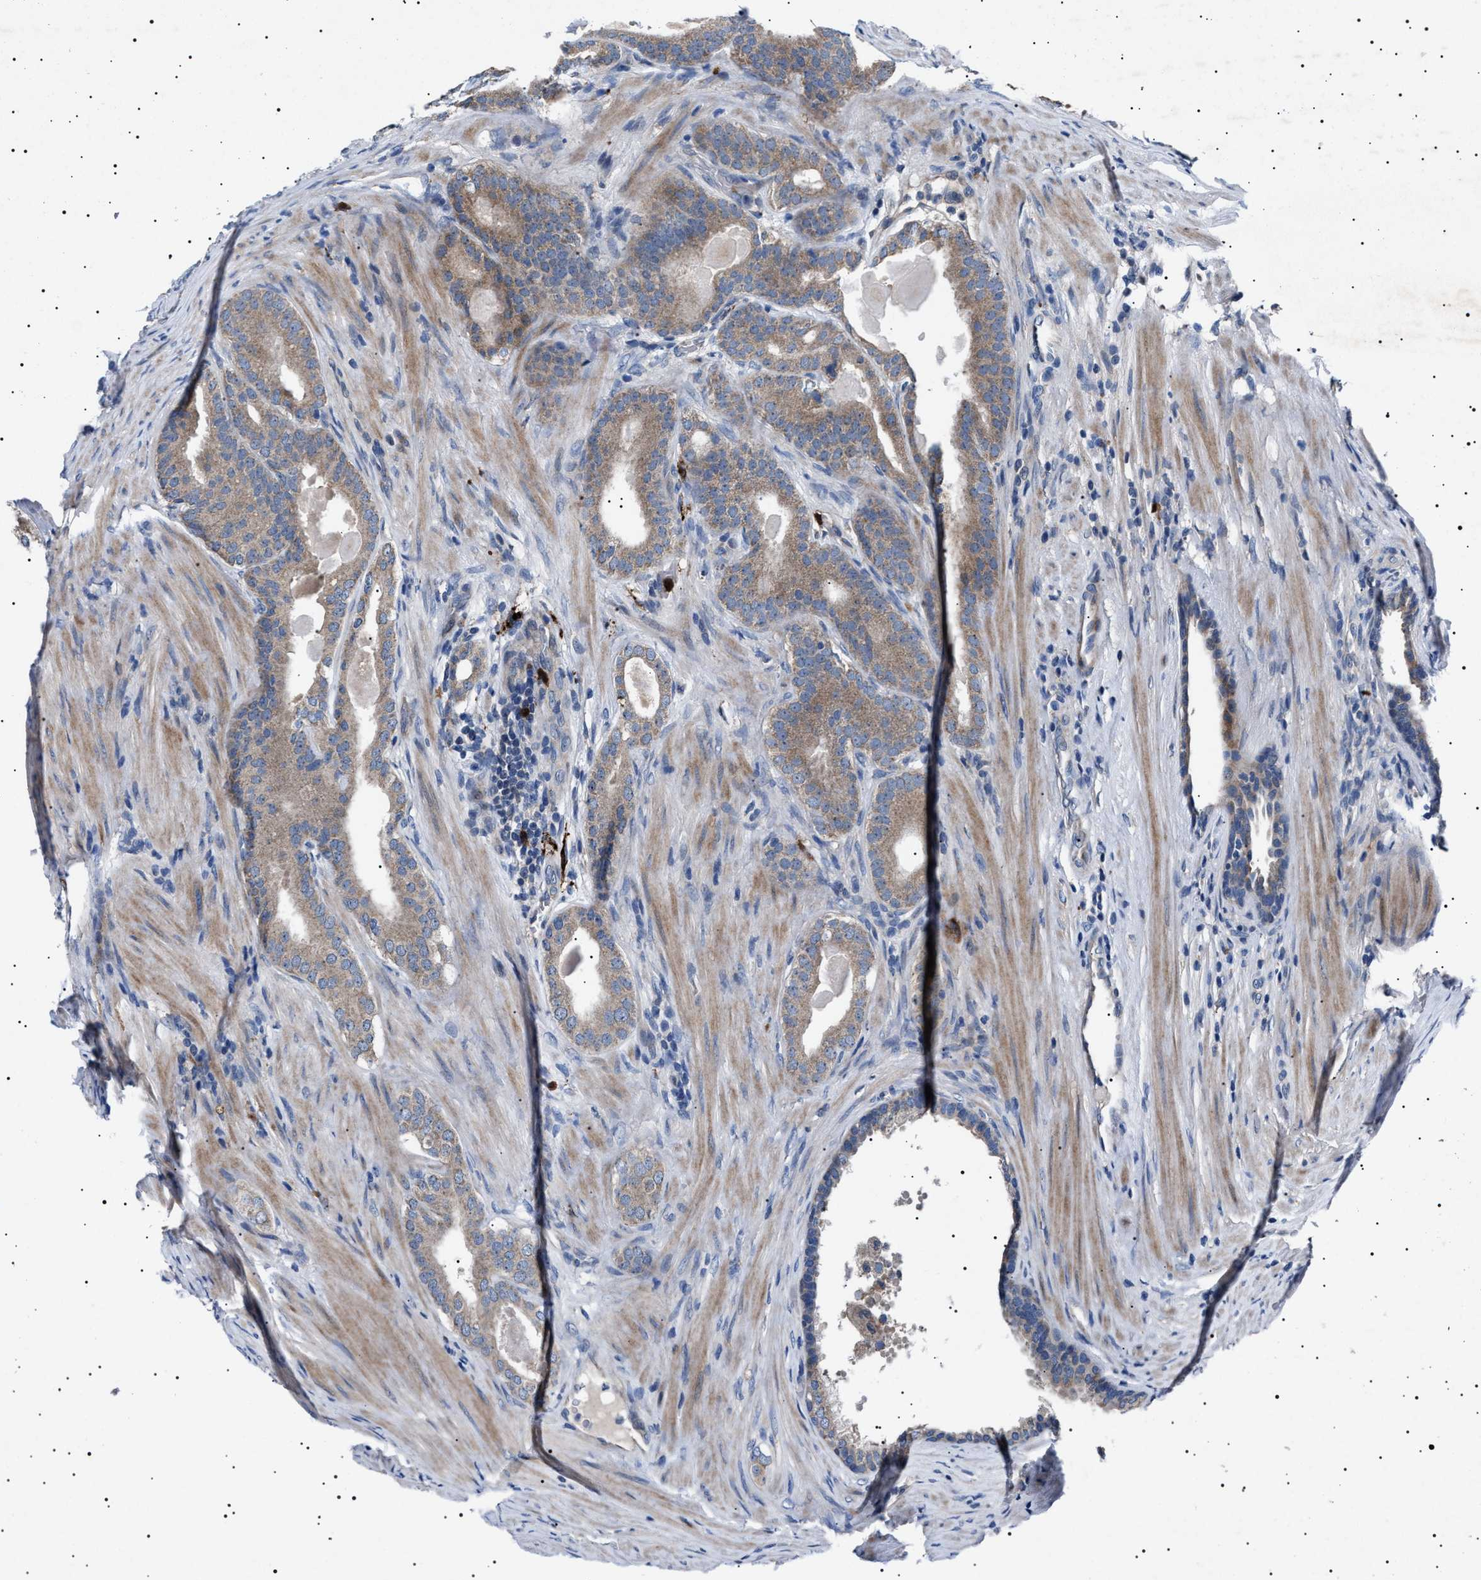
{"staining": {"intensity": "moderate", "quantity": ">75%", "location": "cytoplasmic/membranous"}, "tissue": "prostate cancer", "cell_type": "Tumor cells", "image_type": "cancer", "snomed": [{"axis": "morphology", "description": "Adenocarcinoma, High grade"}, {"axis": "topography", "description": "Prostate"}], "caption": "Prostate adenocarcinoma (high-grade) stained with DAB (3,3'-diaminobenzidine) immunohistochemistry (IHC) demonstrates medium levels of moderate cytoplasmic/membranous positivity in approximately >75% of tumor cells. (DAB IHC, brown staining for protein, blue staining for nuclei).", "gene": "PTRH1", "patient": {"sex": "male", "age": 60}}